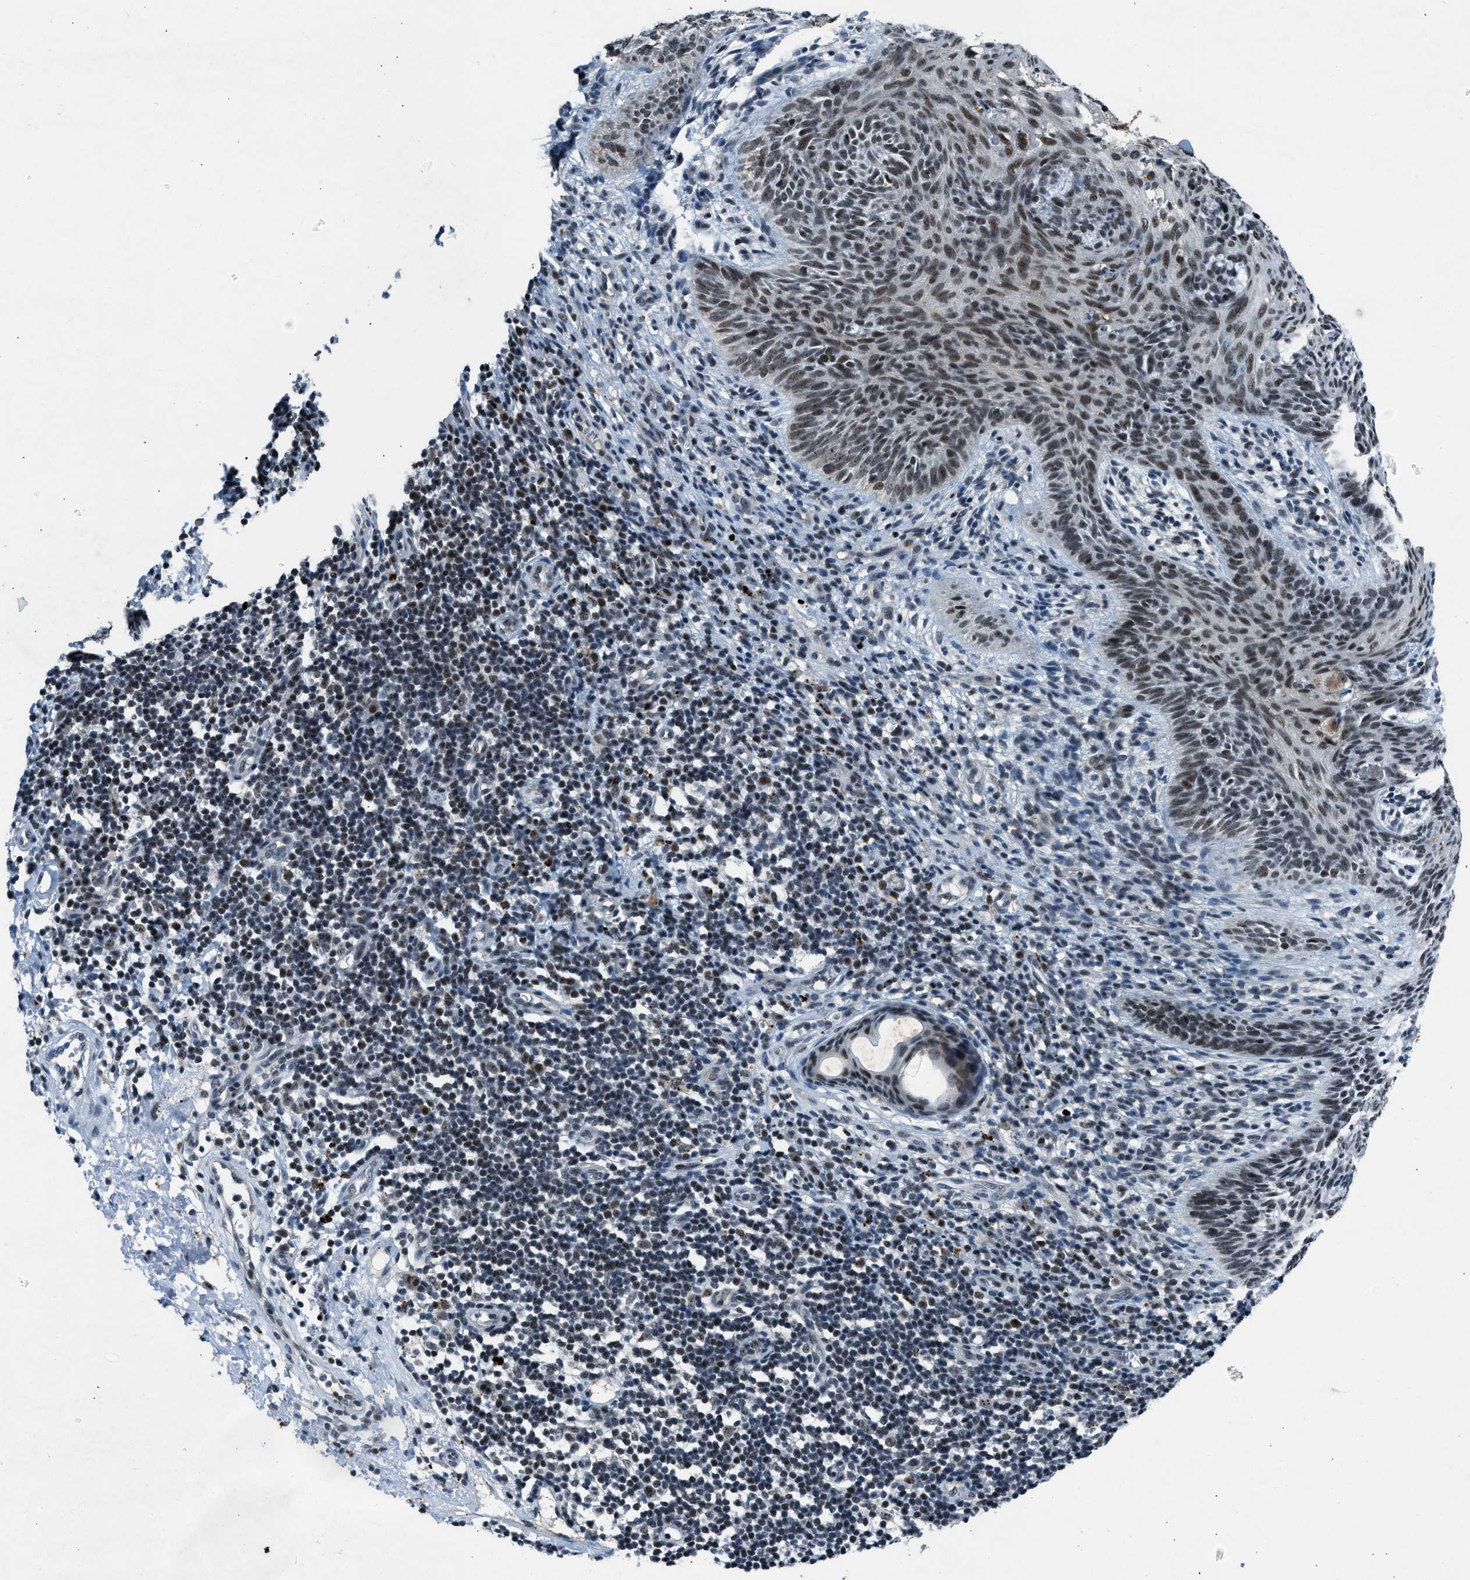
{"staining": {"intensity": "moderate", "quantity": ">75%", "location": "nuclear"}, "tissue": "skin cancer", "cell_type": "Tumor cells", "image_type": "cancer", "snomed": [{"axis": "morphology", "description": "Basal cell carcinoma"}, {"axis": "topography", "description": "Skin"}], "caption": "A brown stain labels moderate nuclear positivity of a protein in skin cancer tumor cells. The protein of interest is stained brown, and the nuclei are stained in blue (DAB IHC with brightfield microscopy, high magnification).", "gene": "ADCY1", "patient": {"sex": "male", "age": 60}}